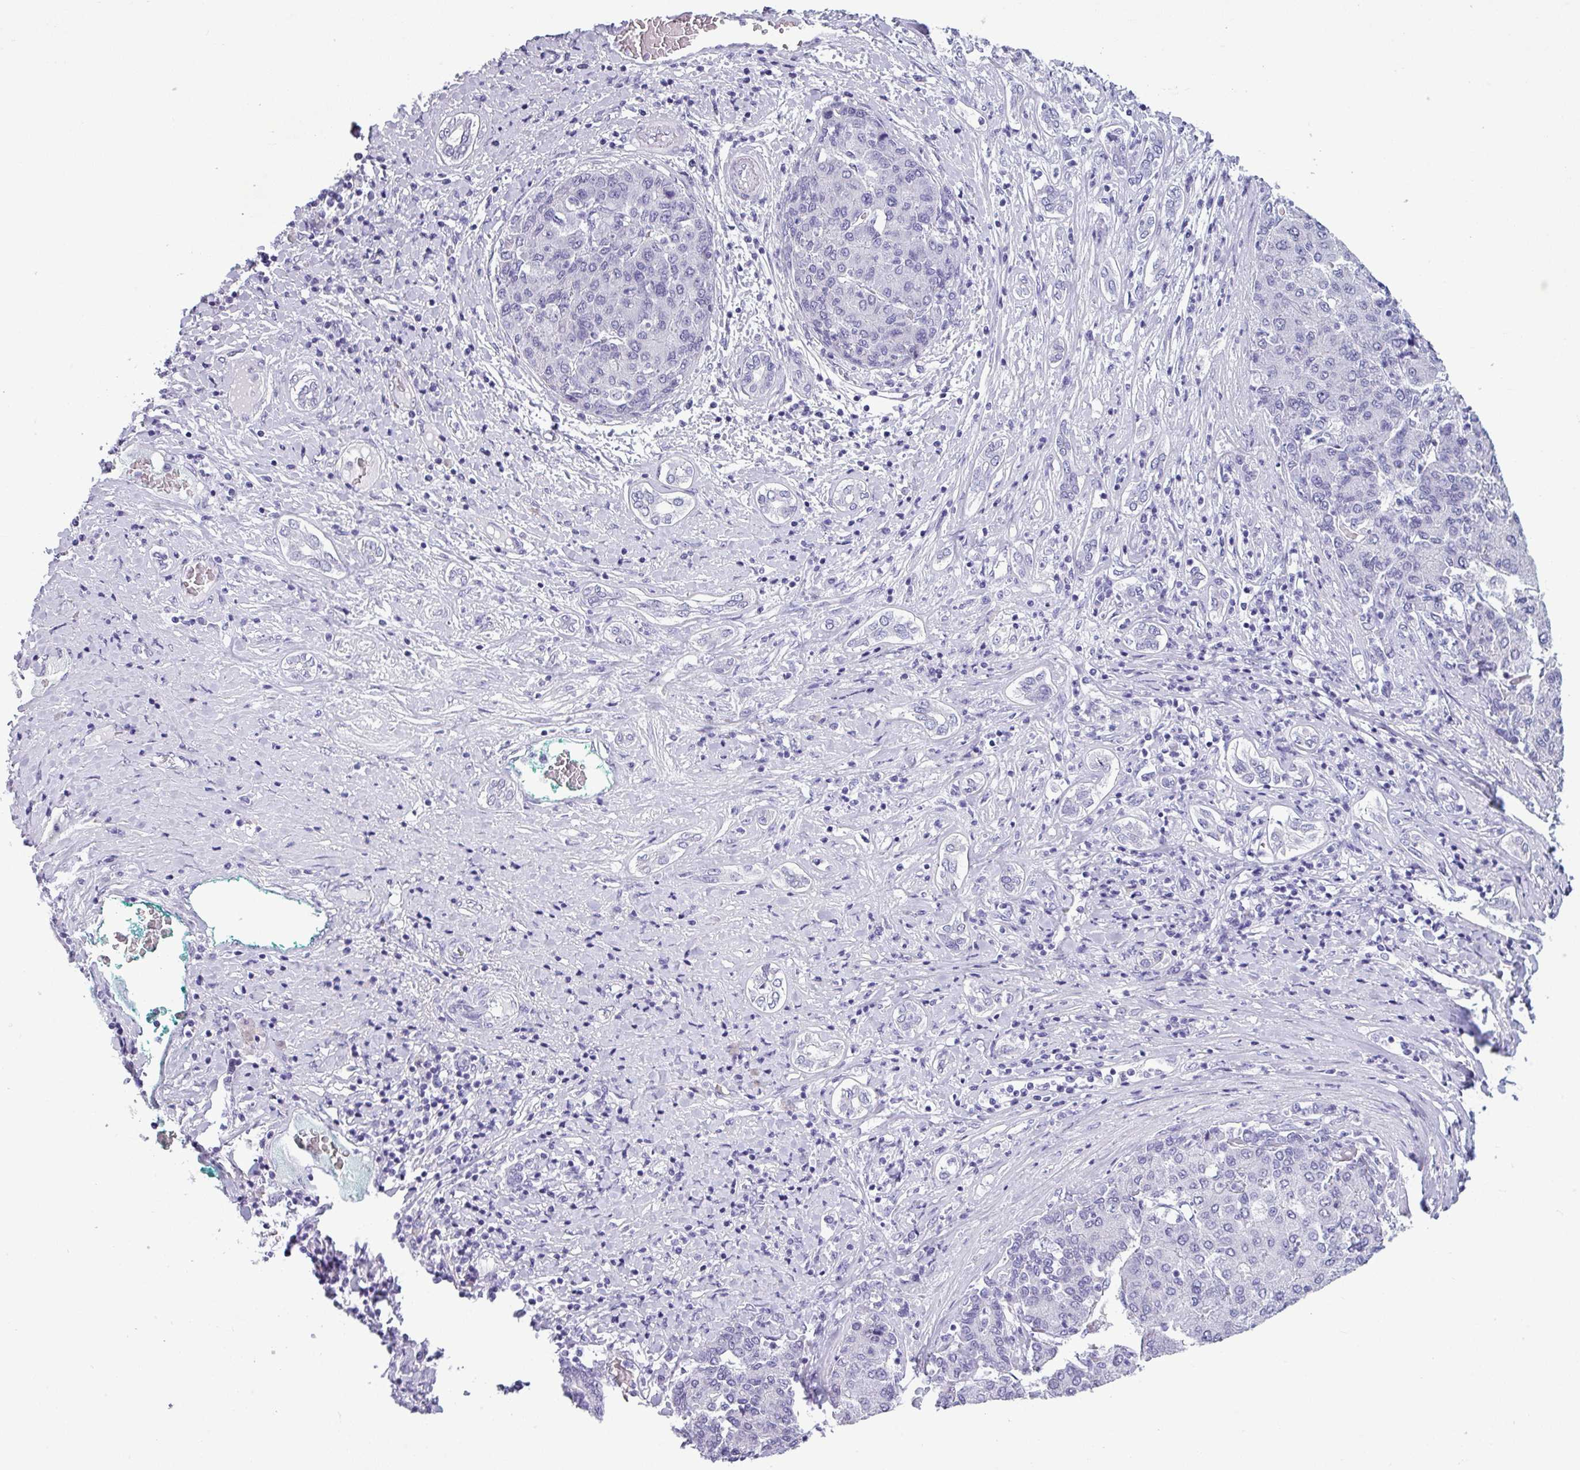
{"staining": {"intensity": "negative", "quantity": "none", "location": "none"}, "tissue": "liver cancer", "cell_type": "Tumor cells", "image_type": "cancer", "snomed": [{"axis": "morphology", "description": "Carcinoma, Hepatocellular, NOS"}, {"axis": "topography", "description": "Liver"}], "caption": "A photomicrograph of human liver cancer is negative for staining in tumor cells.", "gene": "SRGAP1", "patient": {"sex": "male", "age": 65}}